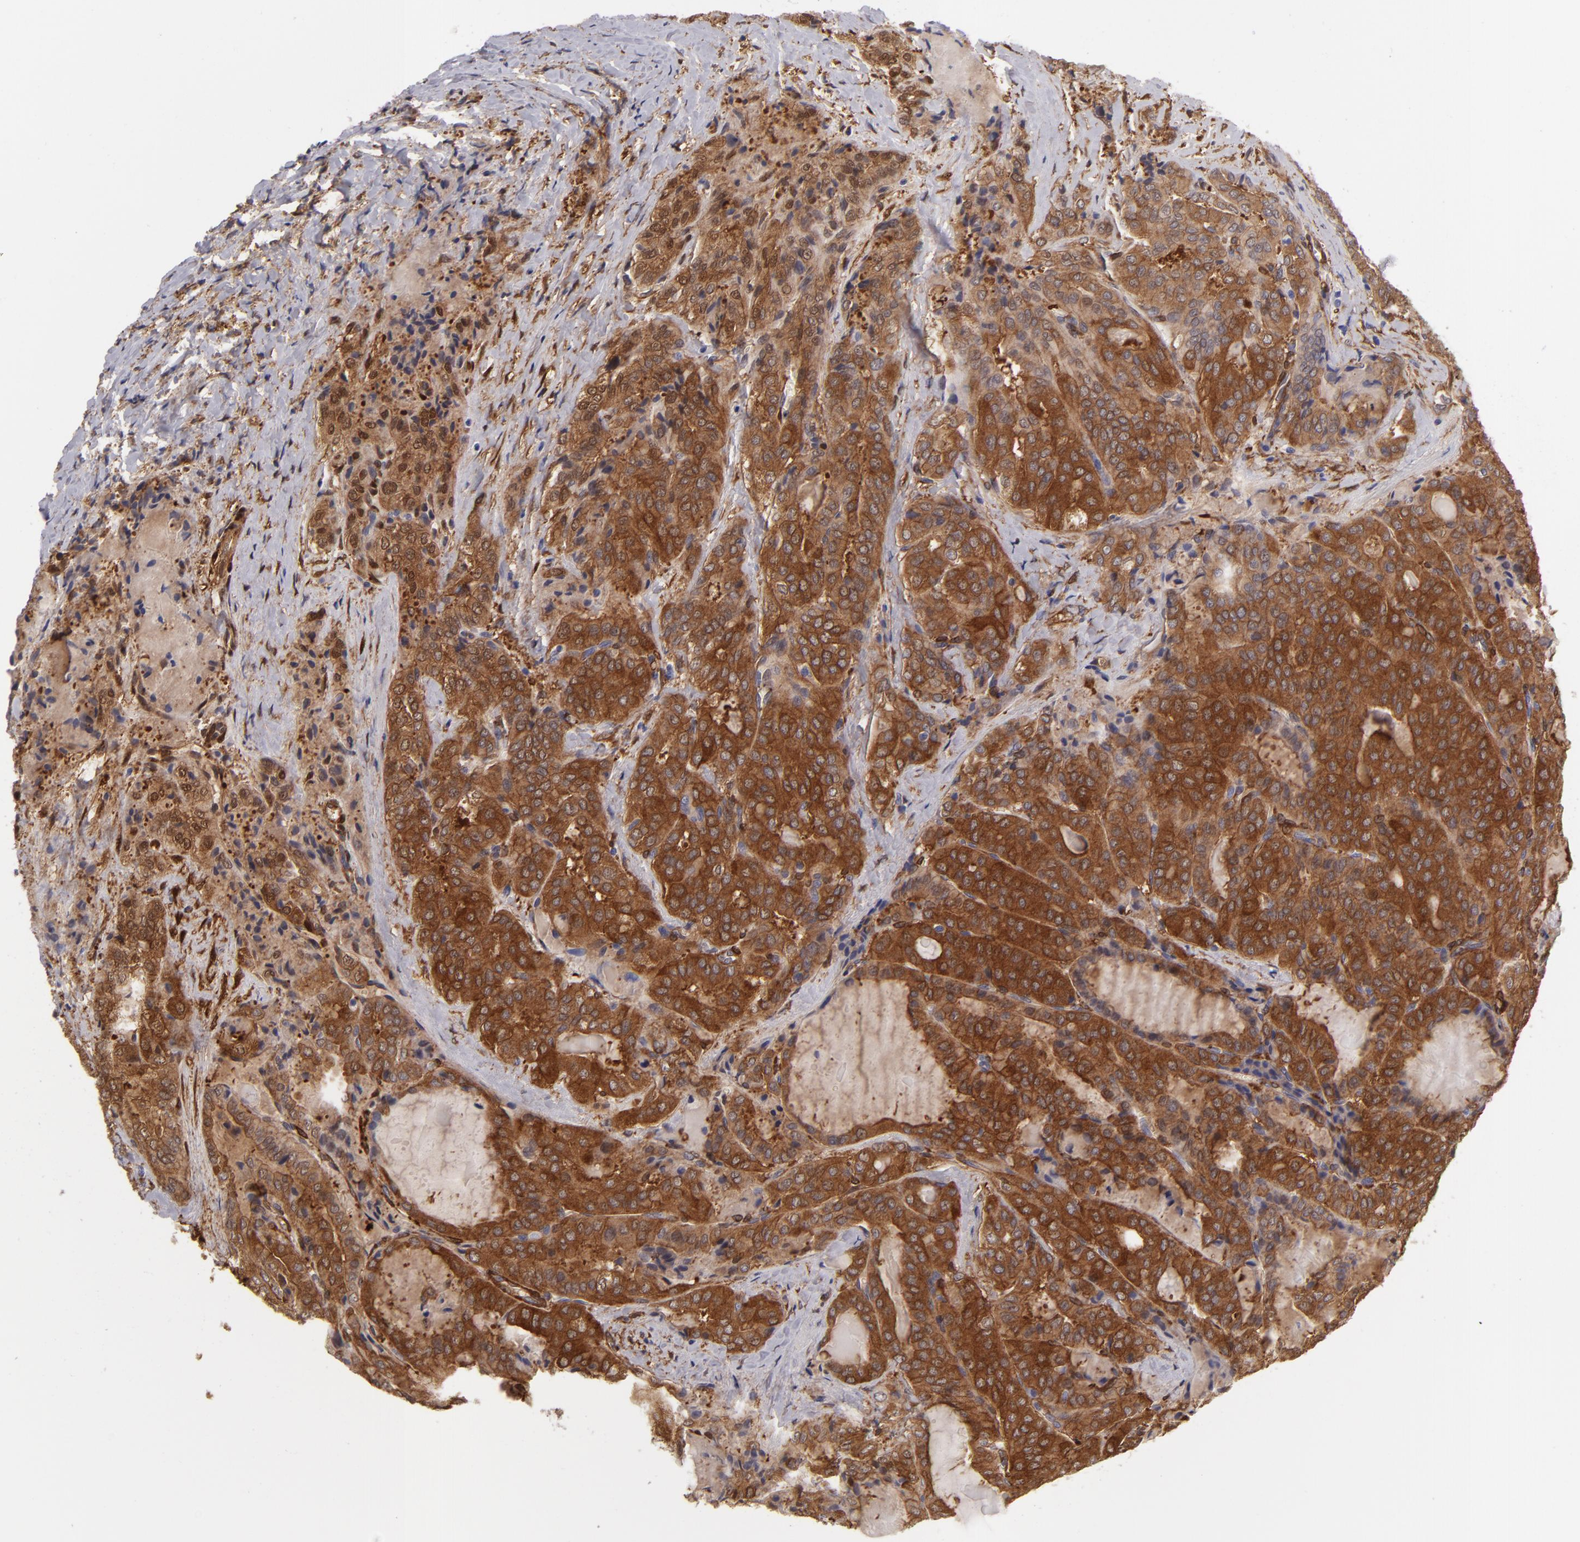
{"staining": {"intensity": "strong", "quantity": ">75%", "location": "cytoplasmic/membranous"}, "tissue": "thyroid cancer", "cell_type": "Tumor cells", "image_type": "cancer", "snomed": [{"axis": "morphology", "description": "Papillary adenocarcinoma, NOS"}, {"axis": "topography", "description": "Thyroid gland"}], "caption": "IHC of thyroid cancer (papillary adenocarcinoma) displays high levels of strong cytoplasmic/membranous expression in about >75% of tumor cells.", "gene": "VCL", "patient": {"sex": "female", "age": 71}}